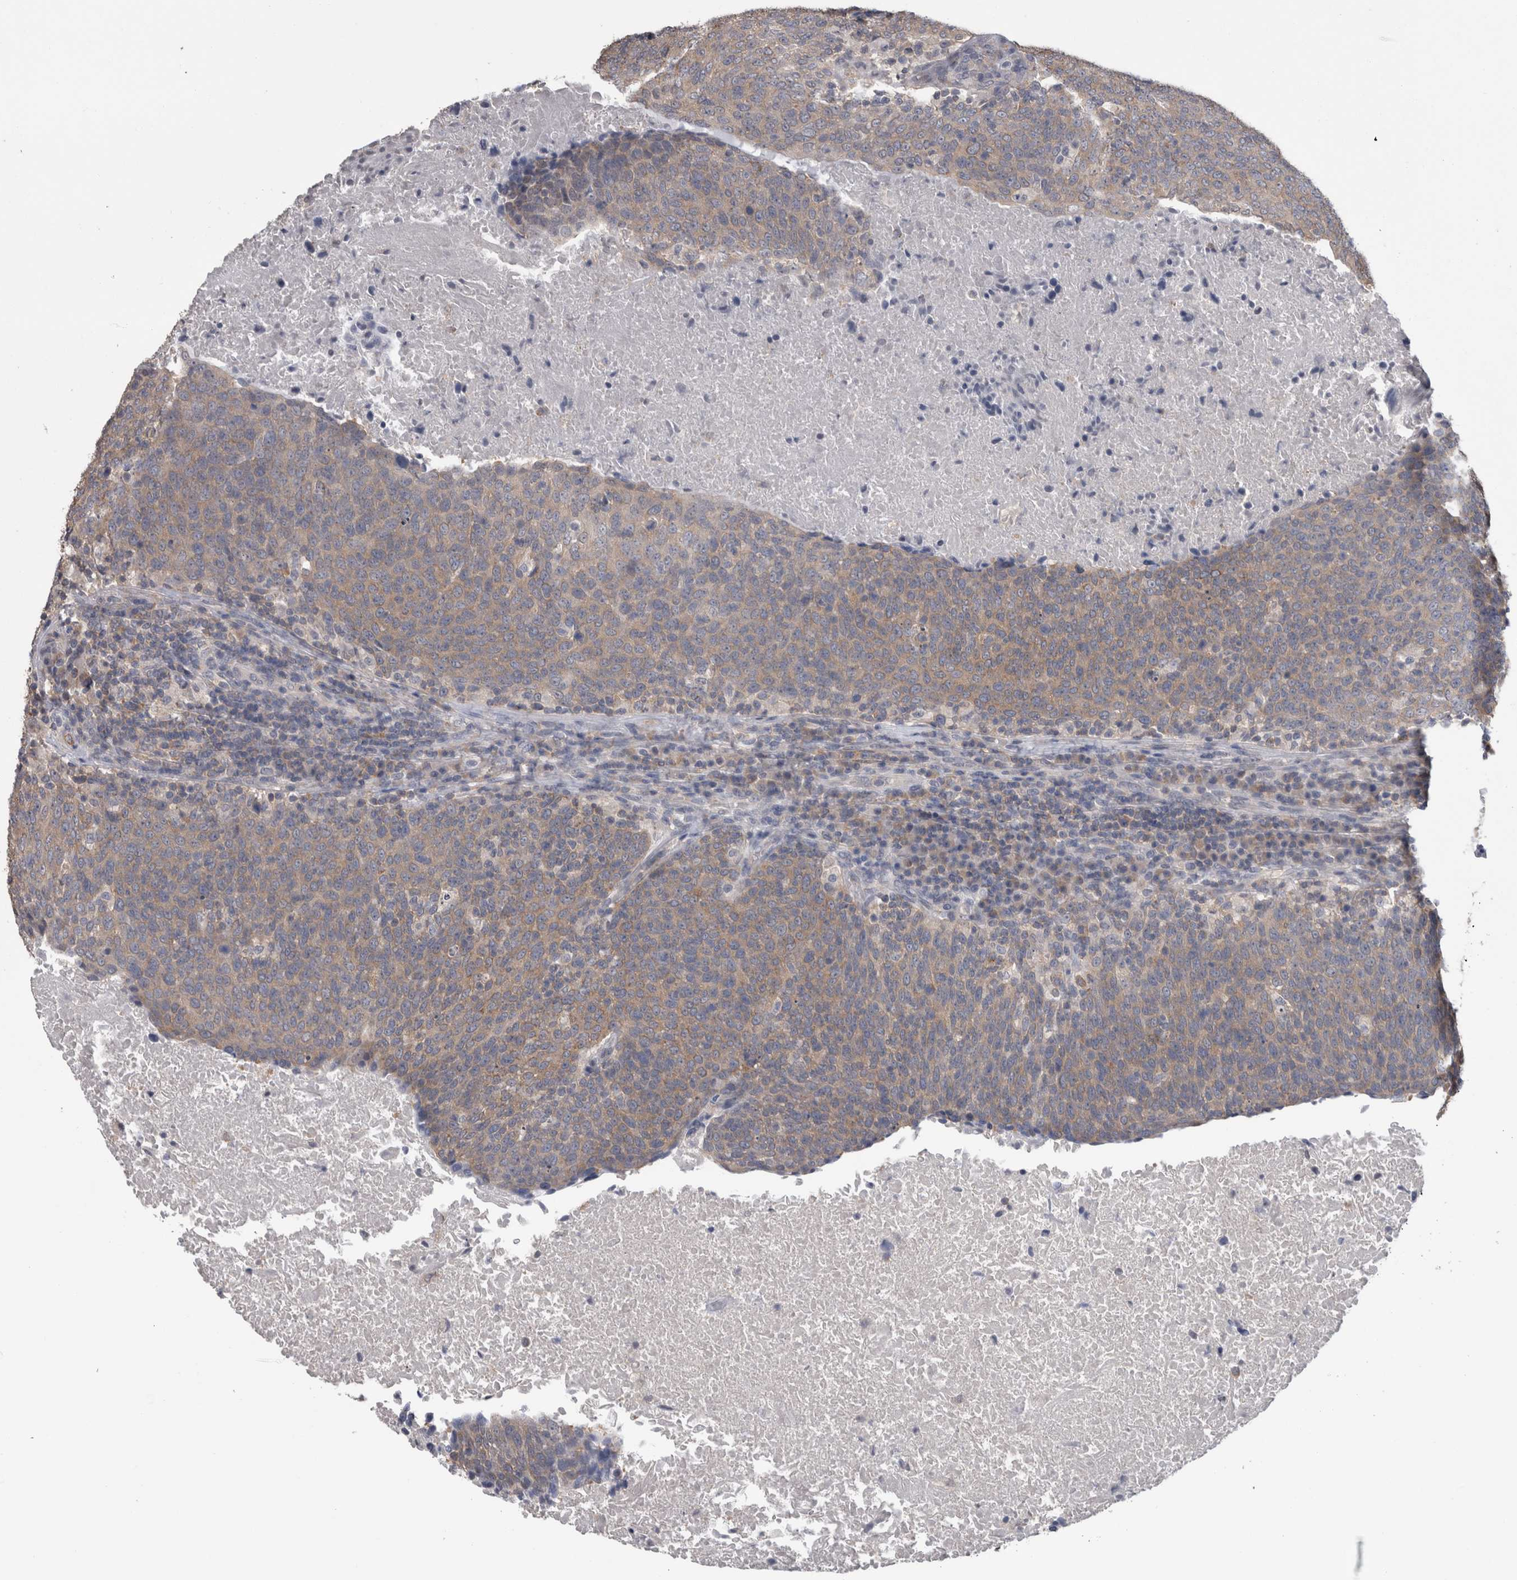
{"staining": {"intensity": "weak", "quantity": ">75%", "location": "cytoplasmic/membranous"}, "tissue": "head and neck cancer", "cell_type": "Tumor cells", "image_type": "cancer", "snomed": [{"axis": "morphology", "description": "Squamous cell carcinoma, NOS"}, {"axis": "morphology", "description": "Squamous cell carcinoma, metastatic, NOS"}, {"axis": "topography", "description": "Lymph node"}, {"axis": "topography", "description": "Head-Neck"}], "caption": "High-power microscopy captured an immunohistochemistry micrograph of head and neck cancer, revealing weak cytoplasmic/membranous positivity in approximately >75% of tumor cells.", "gene": "DDX6", "patient": {"sex": "male", "age": 62}}